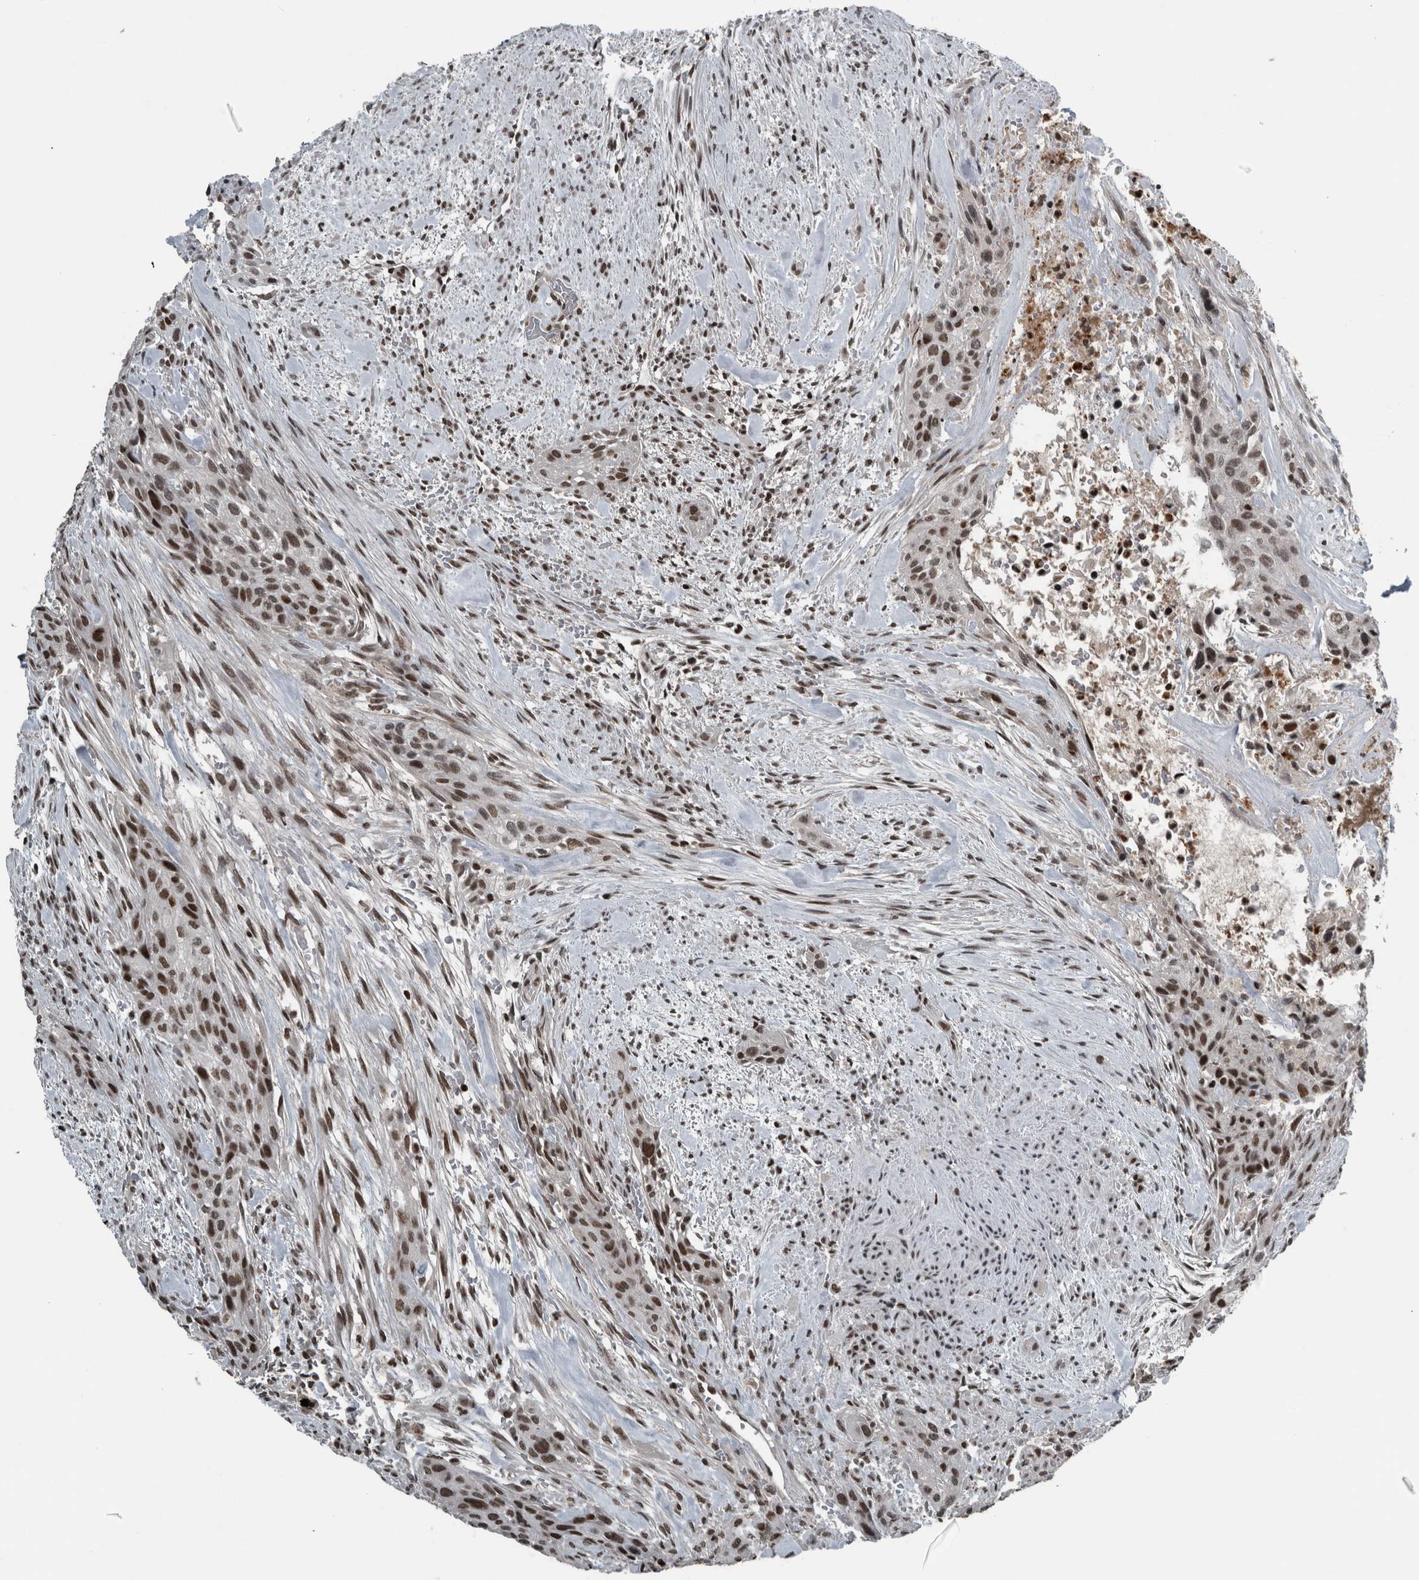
{"staining": {"intensity": "strong", "quantity": ">75%", "location": "nuclear"}, "tissue": "urothelial cancer", "cell_type": "Tumor cells", "image_type": "cancer", "snomed": [{"axis": "morphology", "description": "Urothelial carcinoma, High grade"}, {"axis": "topography", "description": "Urinary bladder"}], "caption": "A high amount of strong nuclear expression is appreciated in approximately >75% of tumor cells in urothelial cancer tissue. (Stains: DAB in brown, nuclei in blue, Microscopy: brightfield microscopy at high magnification).", "gene": "UNC50", "patient": {"sex": "male", "age": 35}}